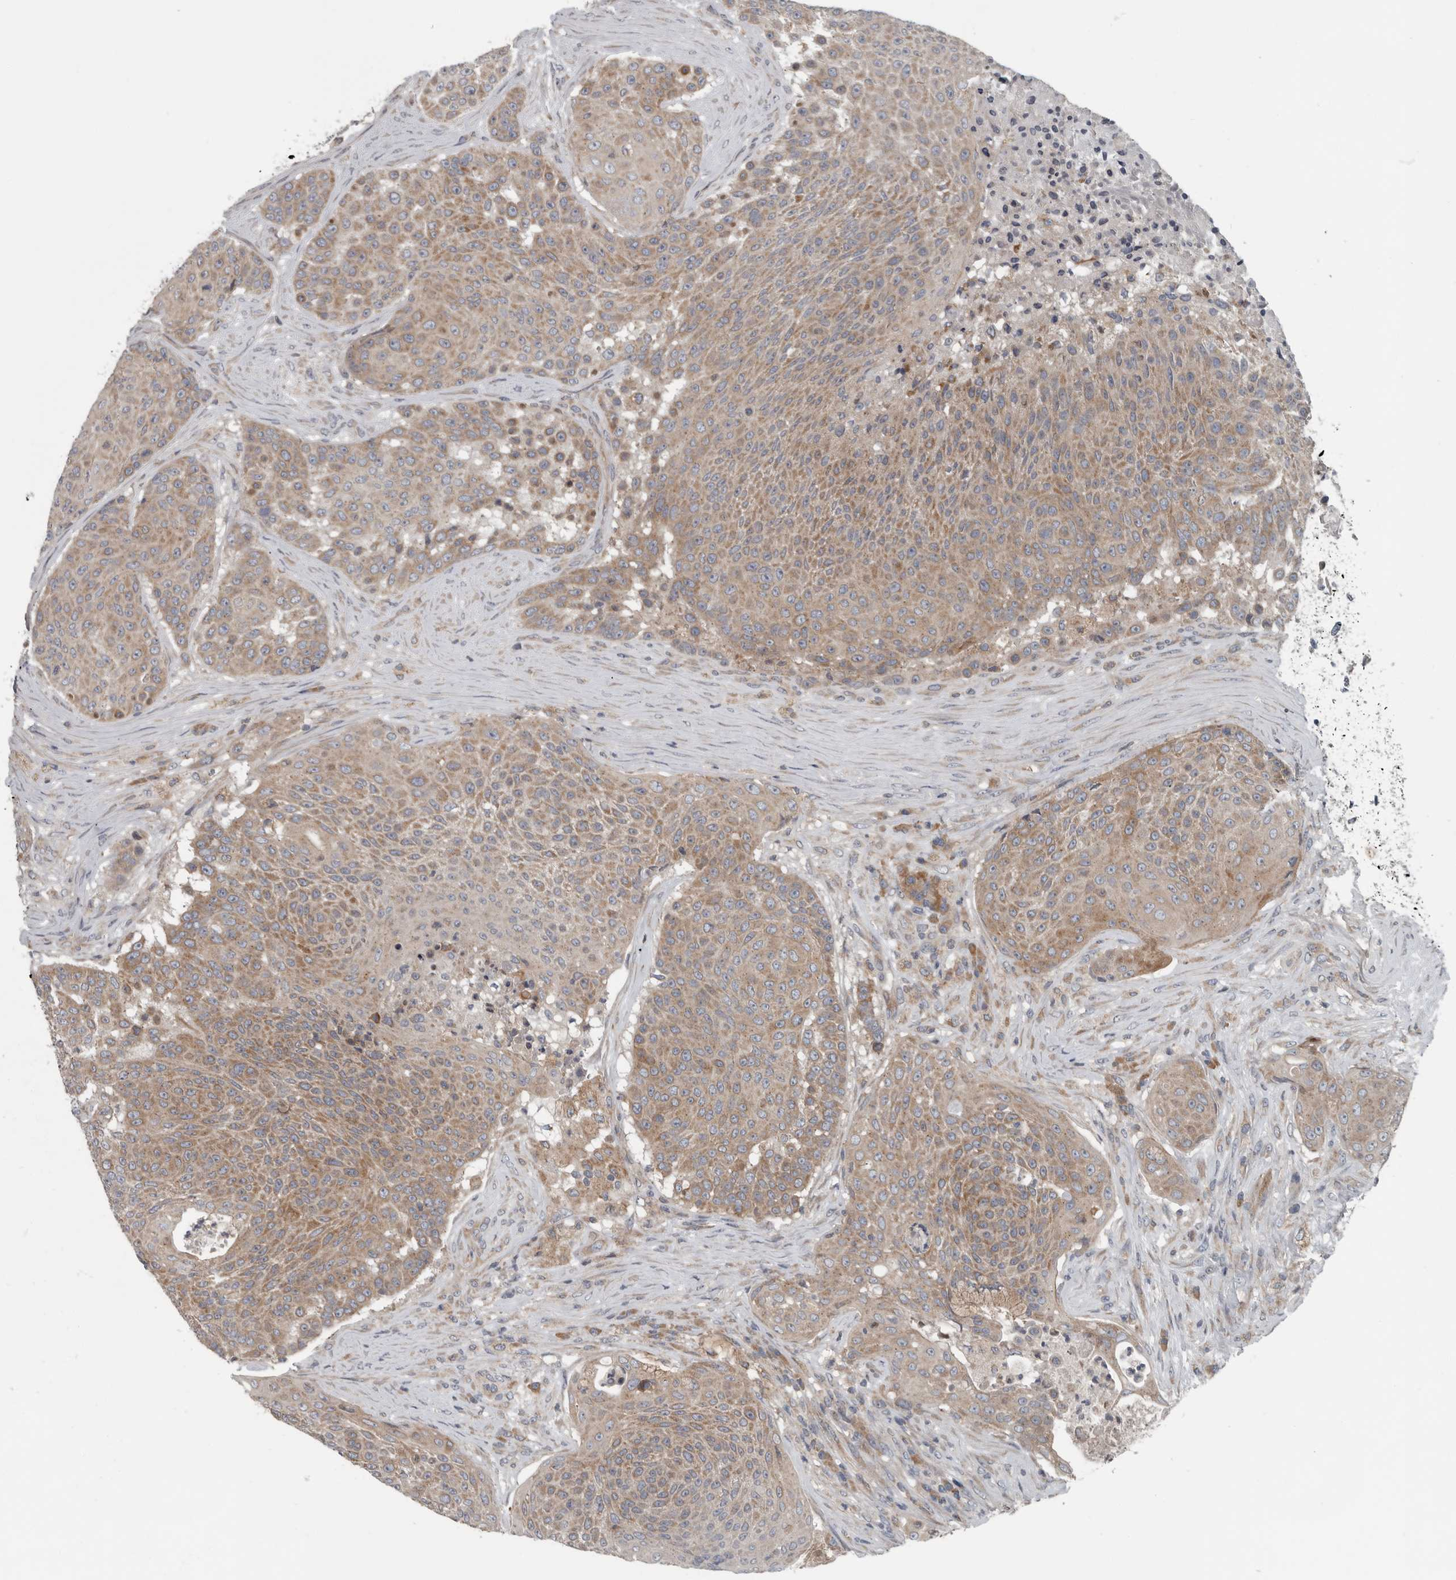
{"staining": {"intensity": "moderate", "quantity": ">75%", "location": "cytoplasmic/membranous"}, "tissue": "urothelial cancer", "cell_type": "Tumor cells", "image_type": "cancer", "snomed": [{"axis": "morphology", "description": "Urothelial carcinoma, High grade"}, {"axis": "topography", "description": "Urinary bladder"}], "caption": "This is a histology image of IHC staining of high-grade urothelial carcinoma, which shows moderate expression in the cytoplasmic/membranous of tumor cells.", "gene": "TMEM199", "patient": {"sex": "female", "age": 63}}